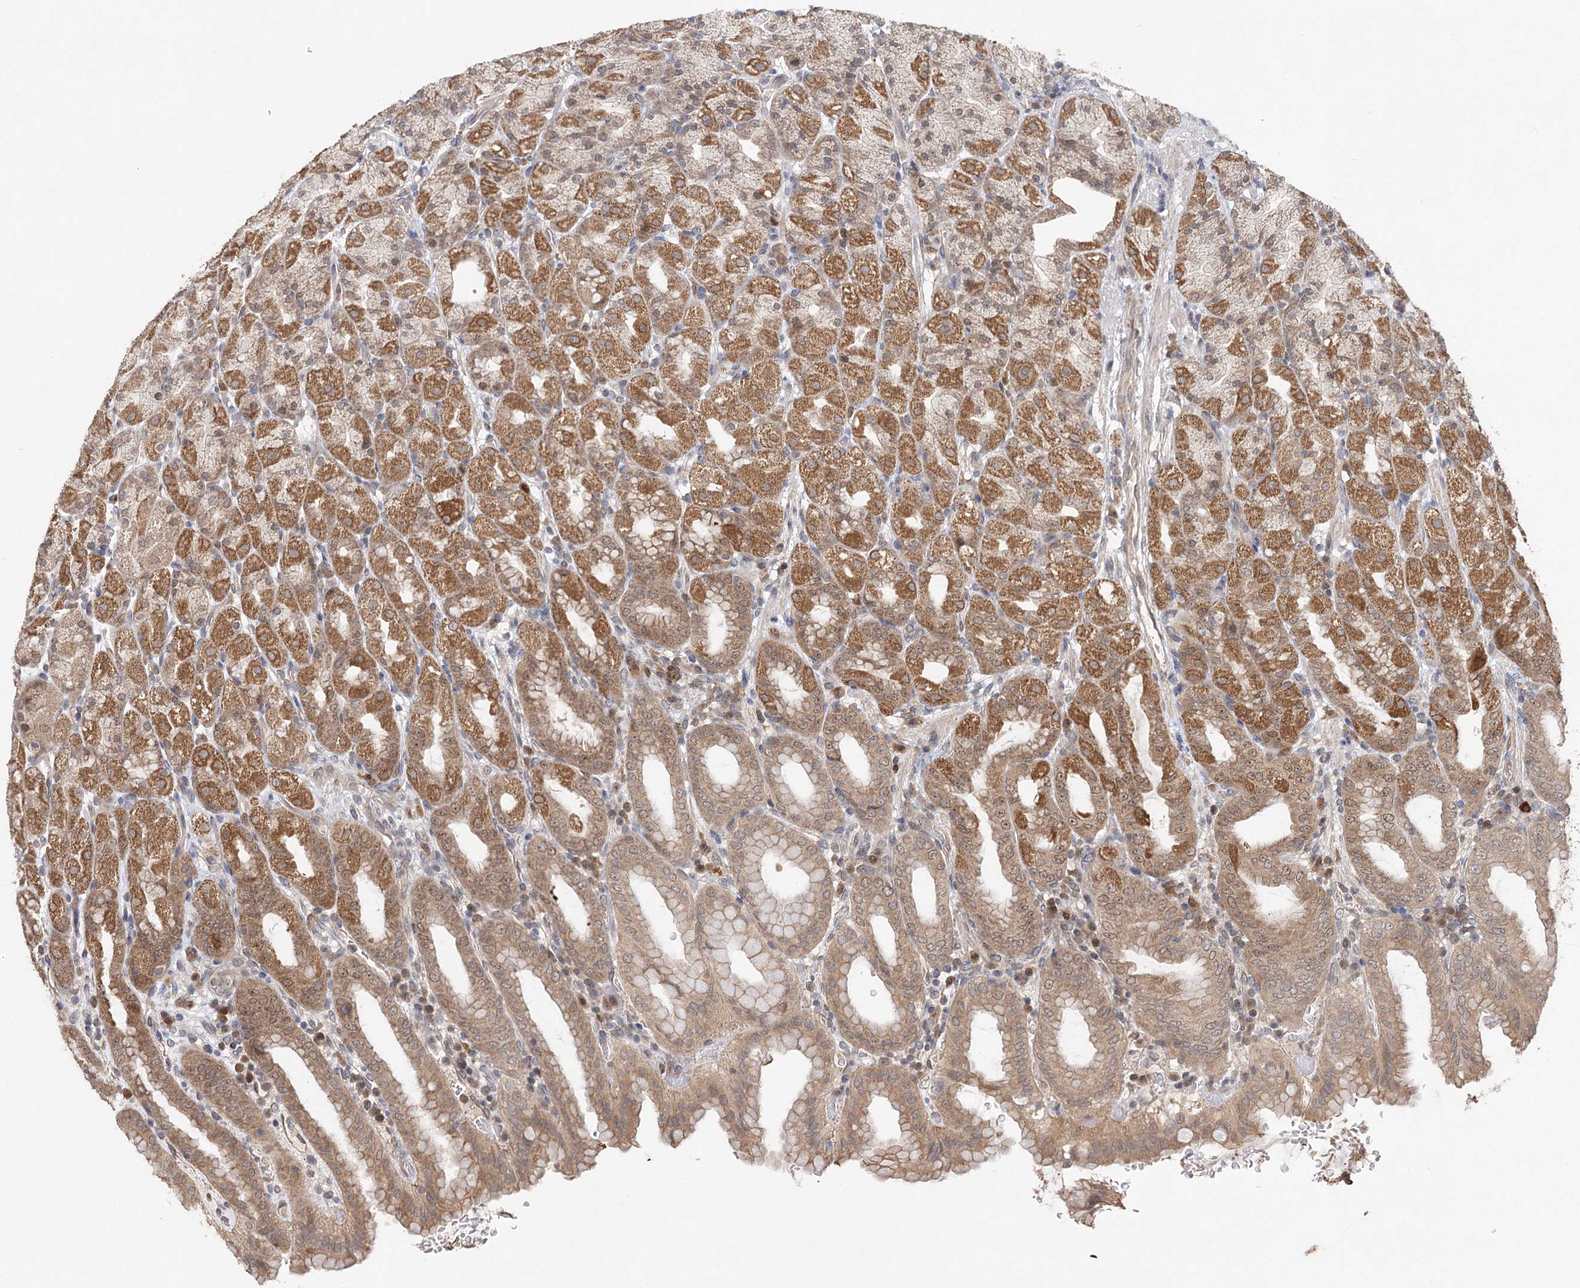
{"staining": {"intensity": "moderate", "quantity": "25%-75%", "location": "cytoplasmic/membranous"}, "tissue": "stomach", "cell_type": "Glandular cells", "image_type": "normal", "snomed": [{"axis": "morphology", "description": "Normal tissue, NOS"}, {"axis": "topography", "description": "Stomach, upper"}], "caption": "Brown immunohistochemical staining in benign stomach exhibits moderate cytoplasmic/membranous positivity in approximately 25%-75% of glandular cells.", "gene": "NOPCHAP1", "patient": {"sex": "male", "age": 68}}